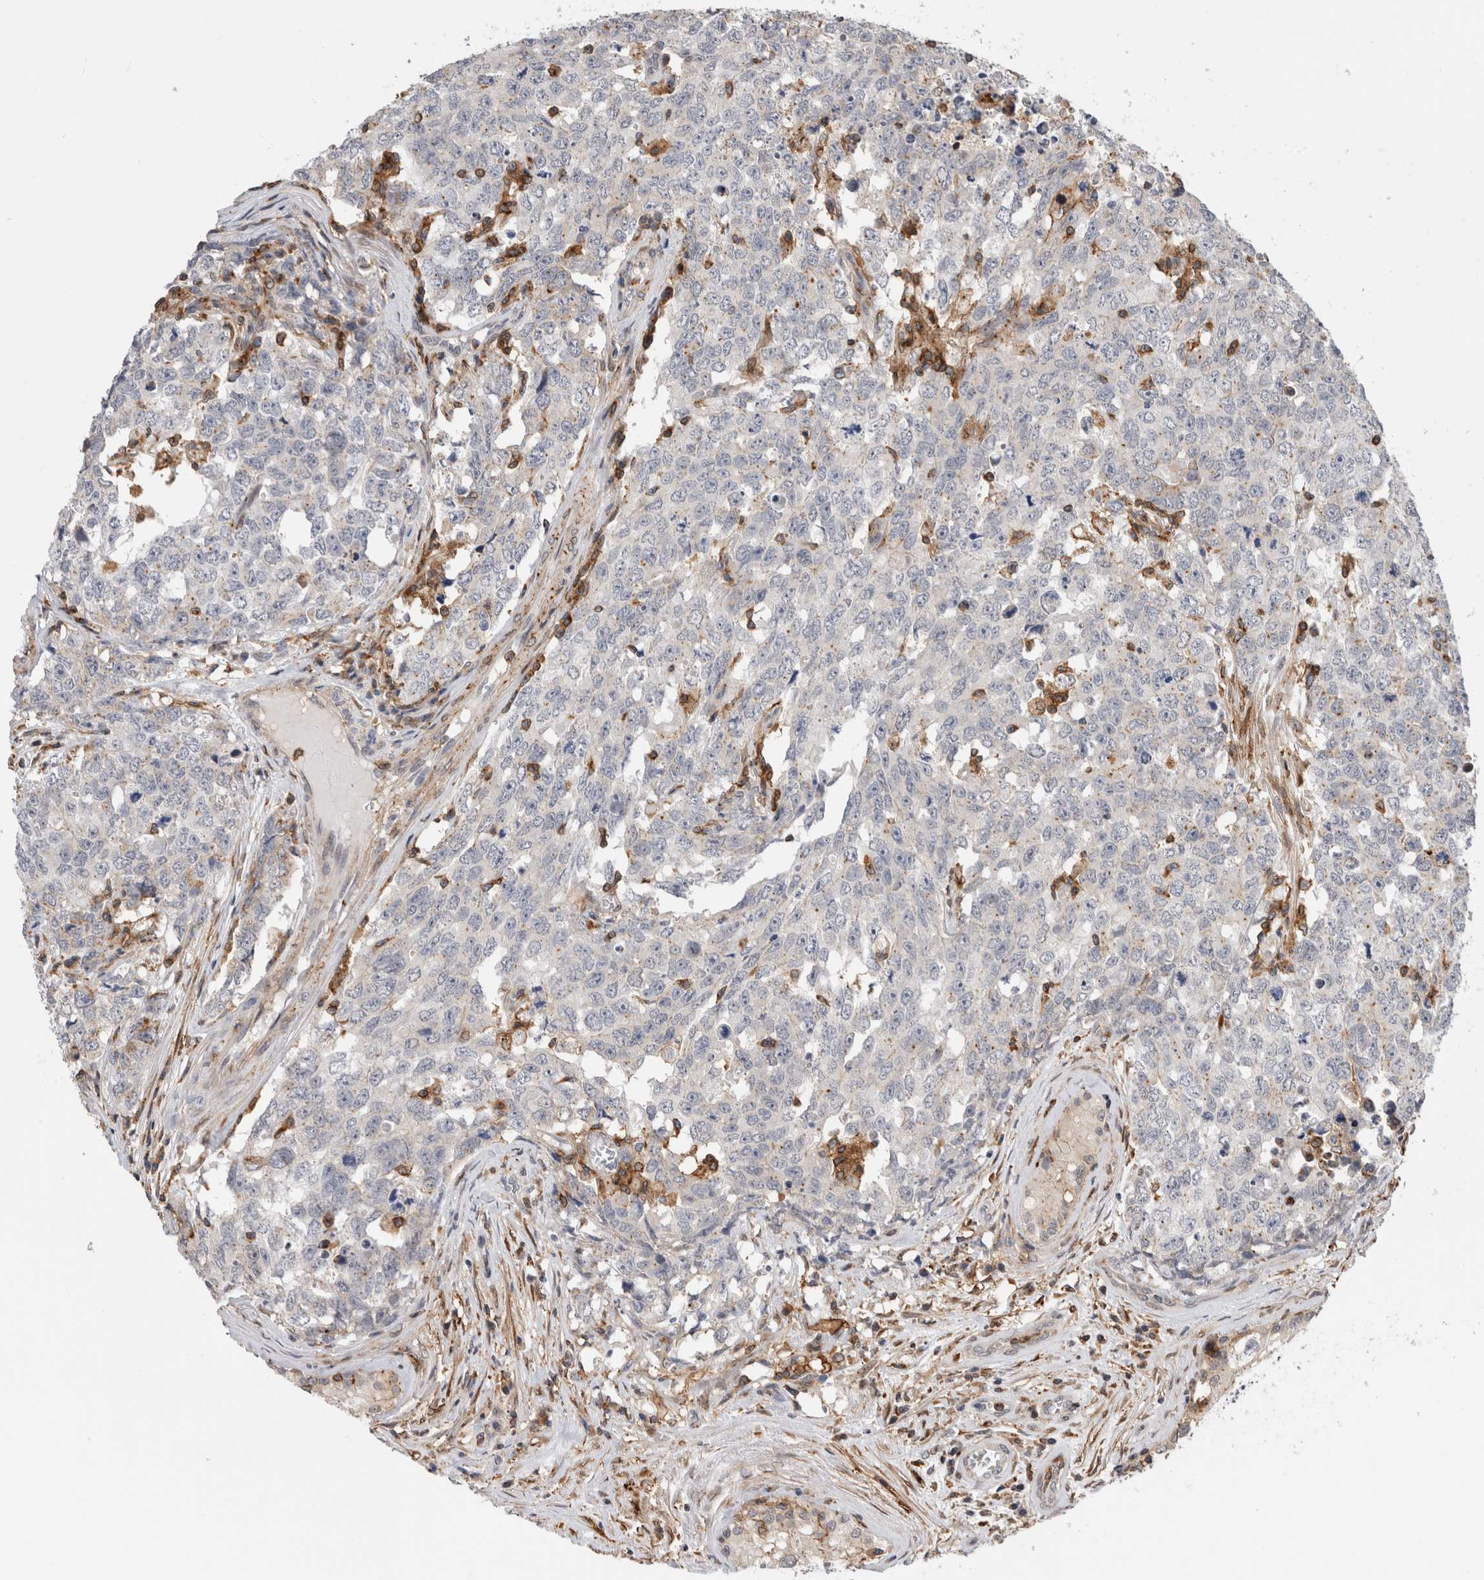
{"staining": {"intensity": "negative", "quantity": "none", "location": "none"}, "tissue": "testis cancer", "cell_type": "Tumor cells", "image_type": "cancer", "snomed": [{"axis": "morphology", "description": "Carcinoma, Embryonal, NOS"}, {"axis": "topography", "description": "Testis"}], "caption": "Tumor cells show no significant expression in testis cancer (embryonal carcinoma).", "gene": "CCDC88B", "patient": {"sex": "male", "age": 28}}